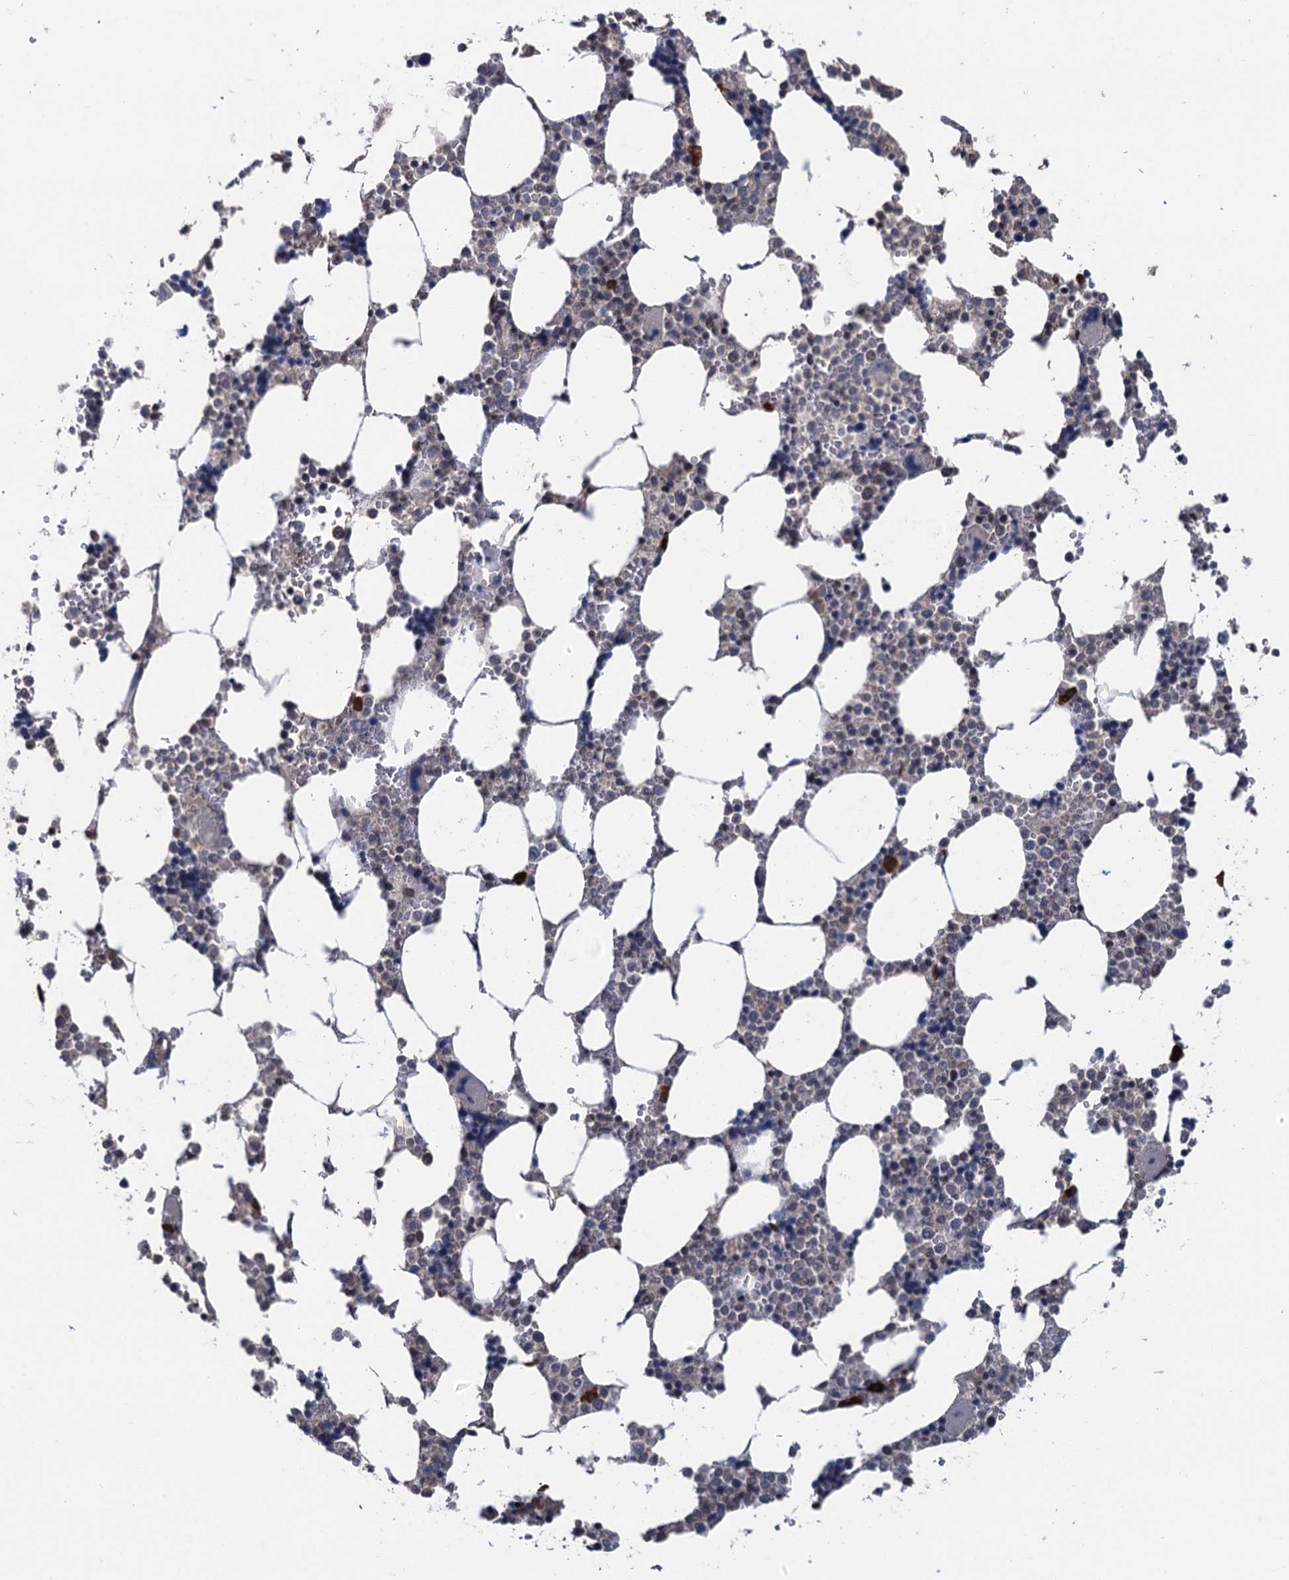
{"staining": {"intensity": "strong", "quantity": "25%-75%", "location": "nuclear"}, "tissue": "bone marrow", "cell_type": "Hematopoietic cells", "image_type": "normal", "snomed": [{"axis": "morphology", "description": "Normal tissue, NOS"}, {"axis": "topography", "description": "Bone marrow"}], "caption": "Normal bone marrow was stained to show a protein in brown. There is high levels of strong nuclear positivity in about 25%-75% of hematopoietic cells. The protein is shown in brown color, while the nuclei are stained blue.", "gene": "RASSF4", "patient": {"sex": "male", "age": 64}}